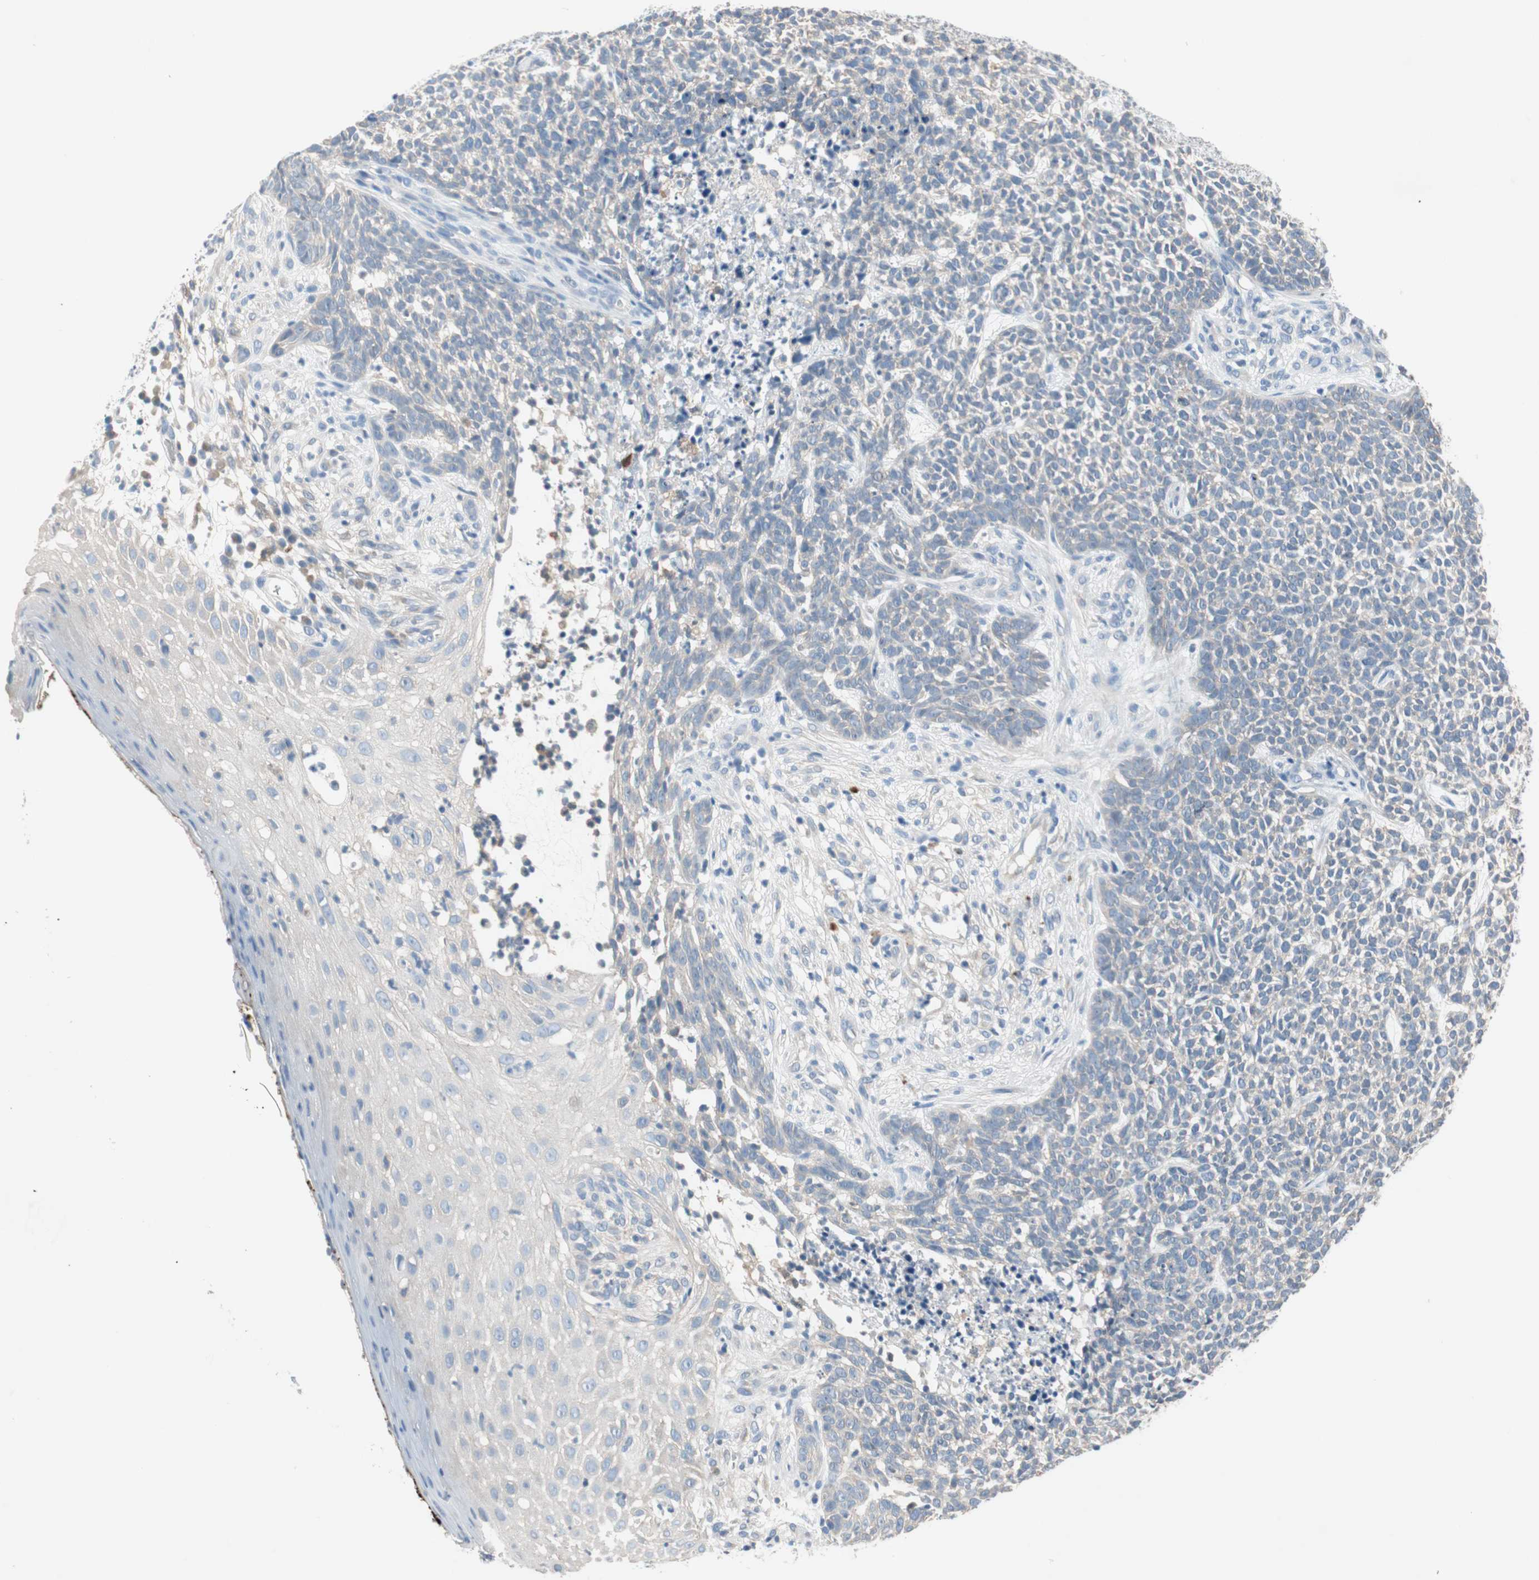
{"staining": {"intensity": "negative", "quantity": "none", "location": "none"}, "tissue": "skin cancer", "cell_type": "Tumor cells", "image_type": "cancer", "snomed": [{"axis": "morphology", "description": "Basal cell carcinoma"}, {"axis": "topography", "description": "Skin"}], "caption": "This is an IHC photomicrograph of skin cancer (basal cell carcinoma). There is no expression in tumor cells.", "gene": "GLUL", "patient": {"sex": "female", "age": 84}}